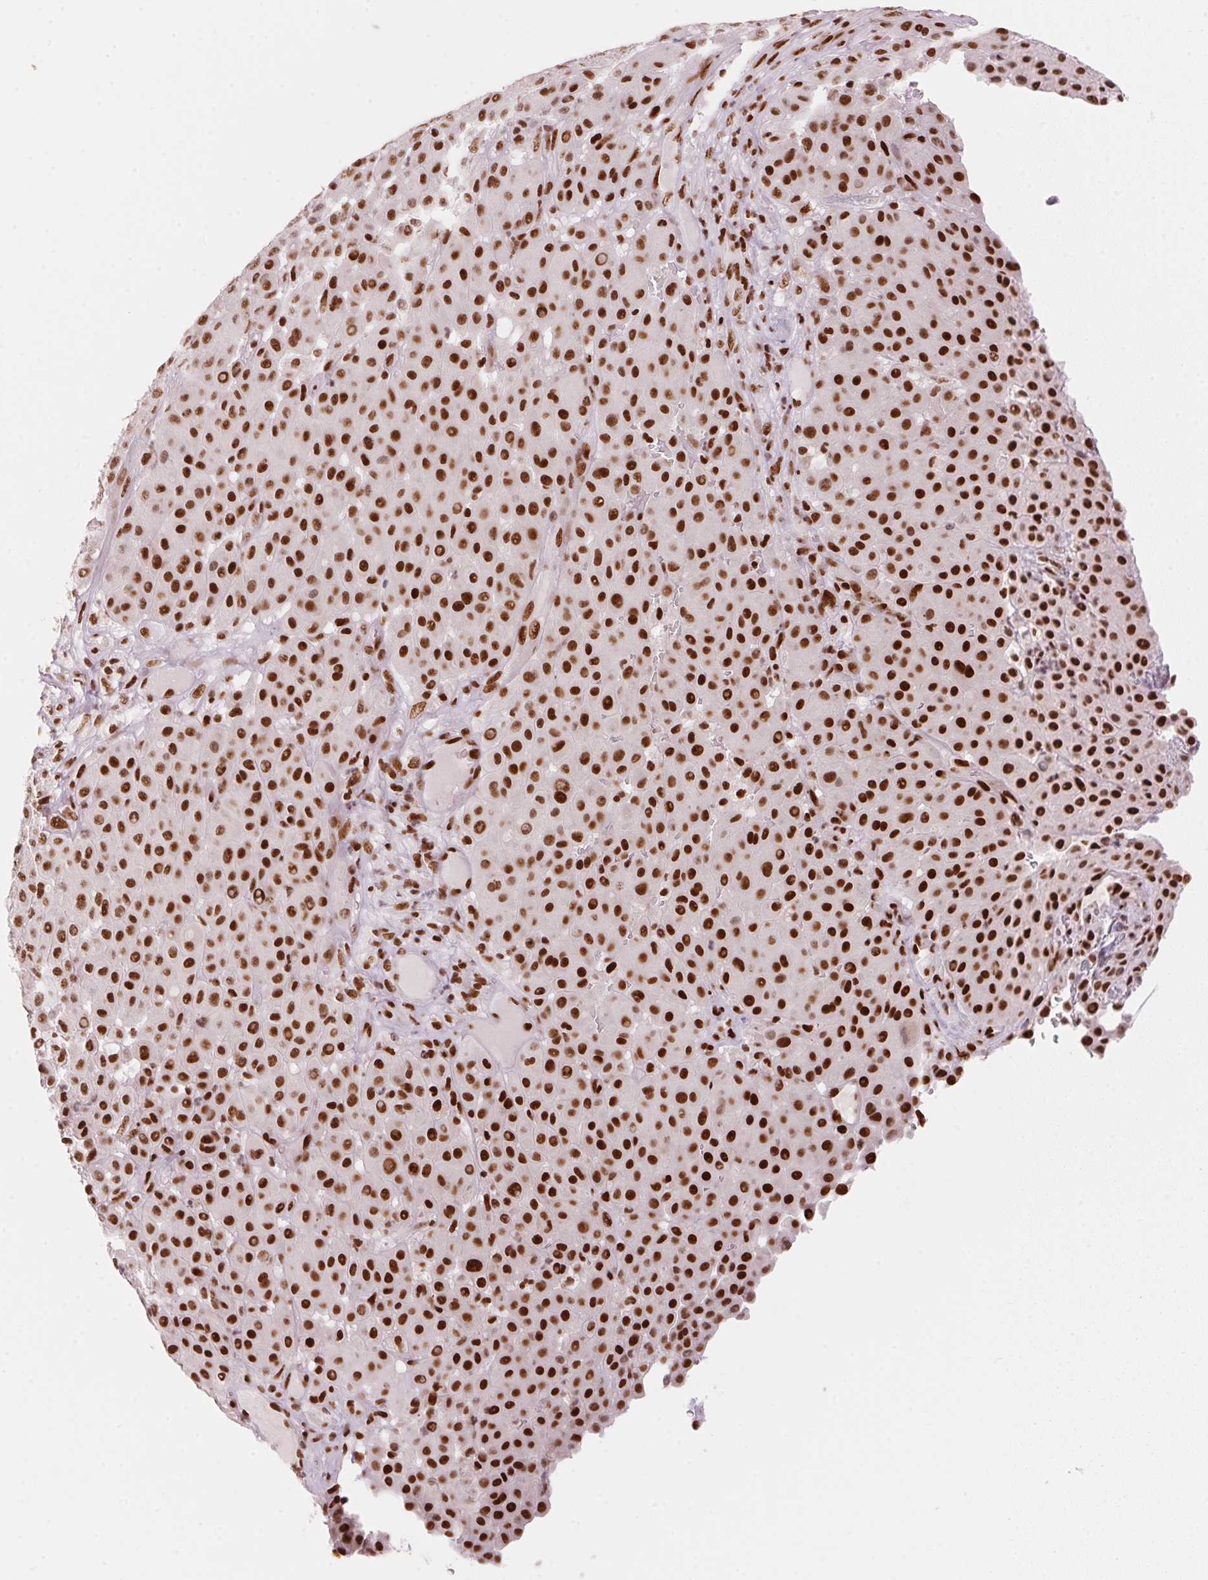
{"staining": {"intensity": "strong", "quantity": ">75%", "location": "nuclear"}, "tissue": "melanoma", "cell_type": "Tumor cells", "image_type": "cancer", "snomed": [{"axis": "morphology", "description": "Malignant melanoma, Metastatic site"}, {"axis": "topography", "description": "Smooth muscle"}], "caption": "Tumor cells display high levels of strong nuclear expression in approximately >75% of cells in human malignant melanoma (metastatic site).", "gene": "NXF1", "patient": {"sex": "male", "age": 41}}